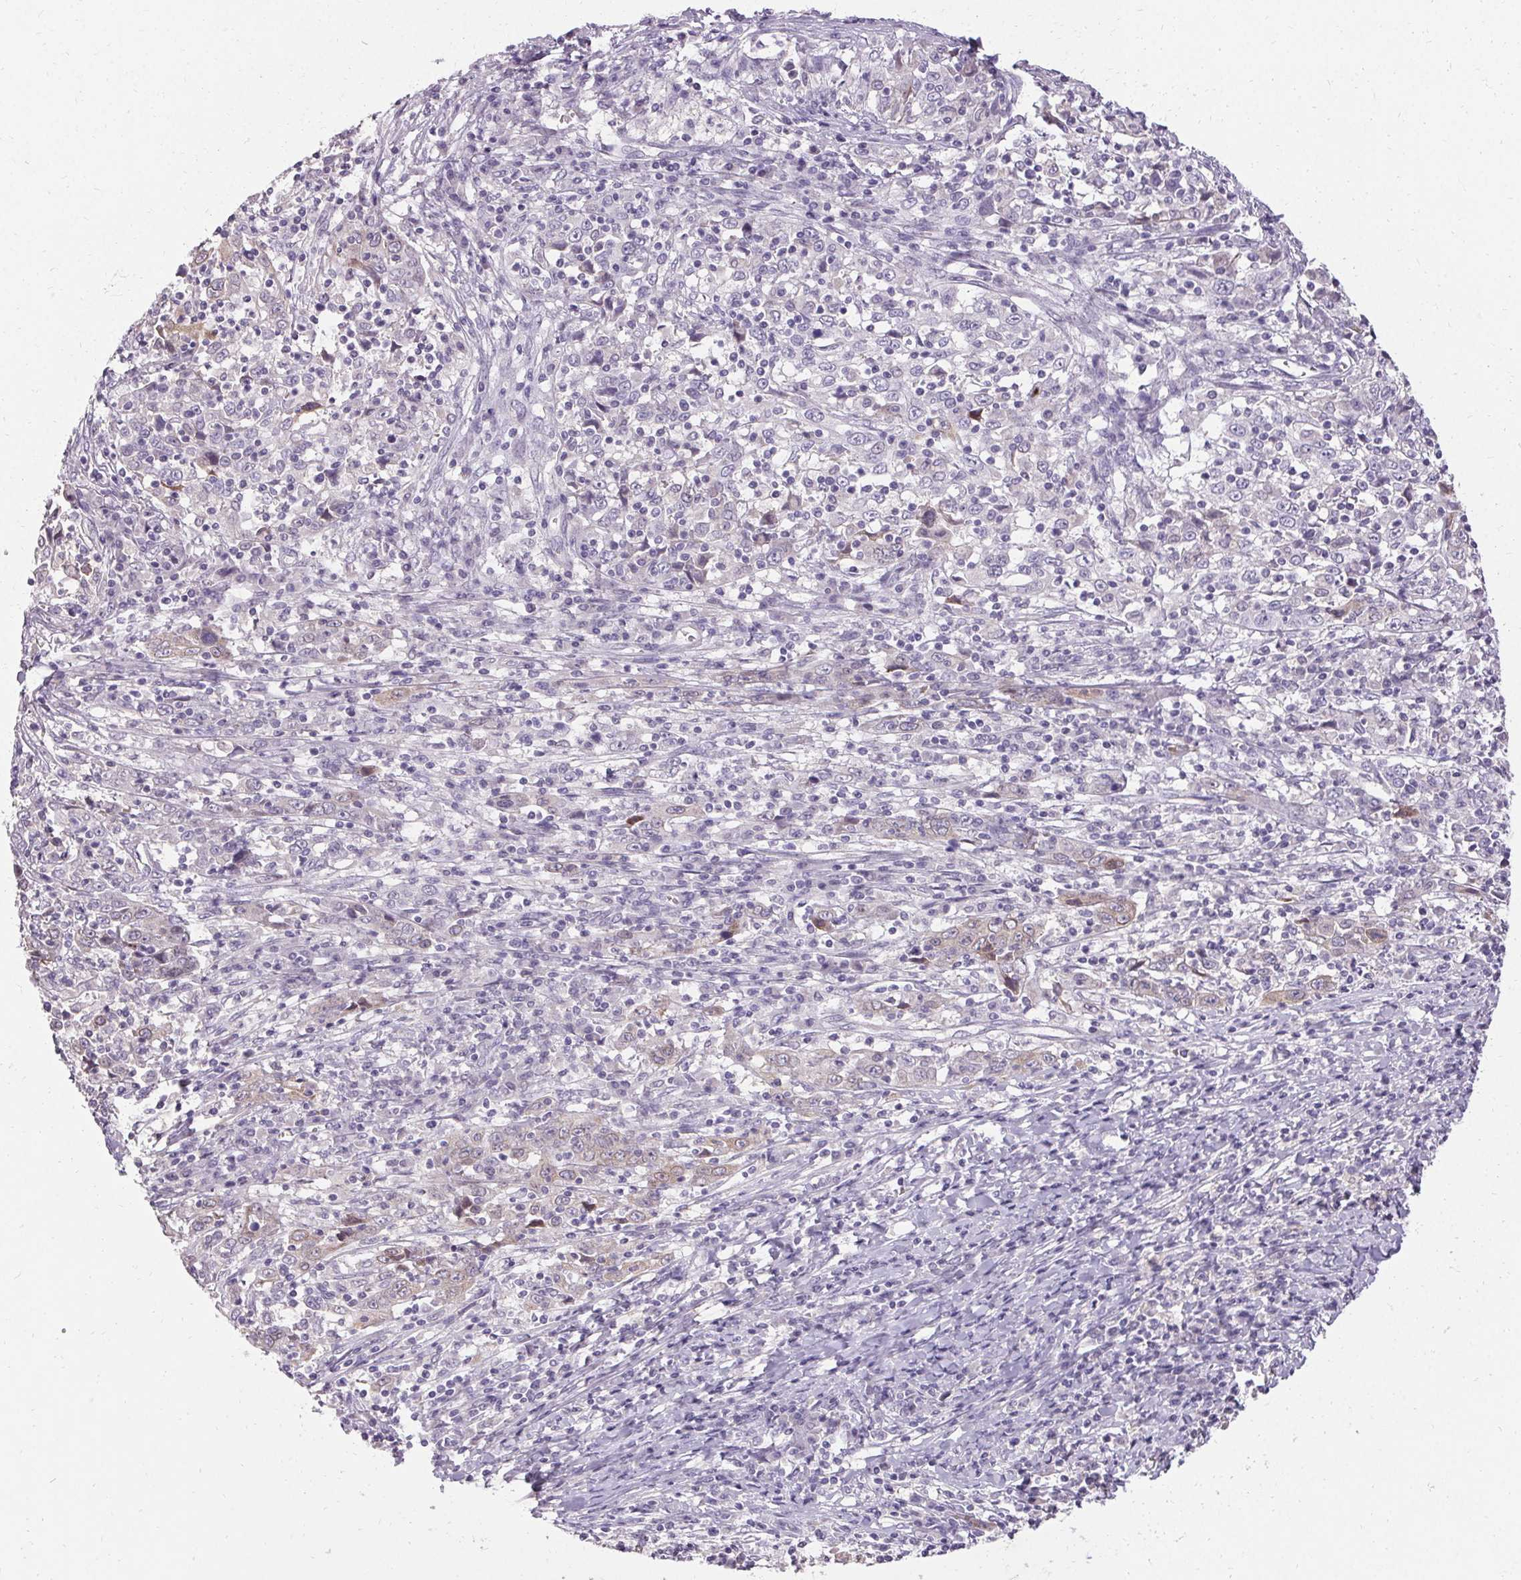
{"staining": {"intensity": "weak", "quantity": "<25%", "location": "cytoplasmic/membranous"}, "tissue": "cervical cancer", "cell_type": "Tumor cells", "image_type": "cancer", "snomed": [{"axis": "morphology", "description": "Squamous cell carcinoma, NOS"}, {"axis": "topography", "description": "Cervix"}], "caption": "Human cervical cancer stained for a protein using IHC shows no expression in tumor cells.", "gene": "HSD17B3", "patient": {"sex": "female", "age": 46}}